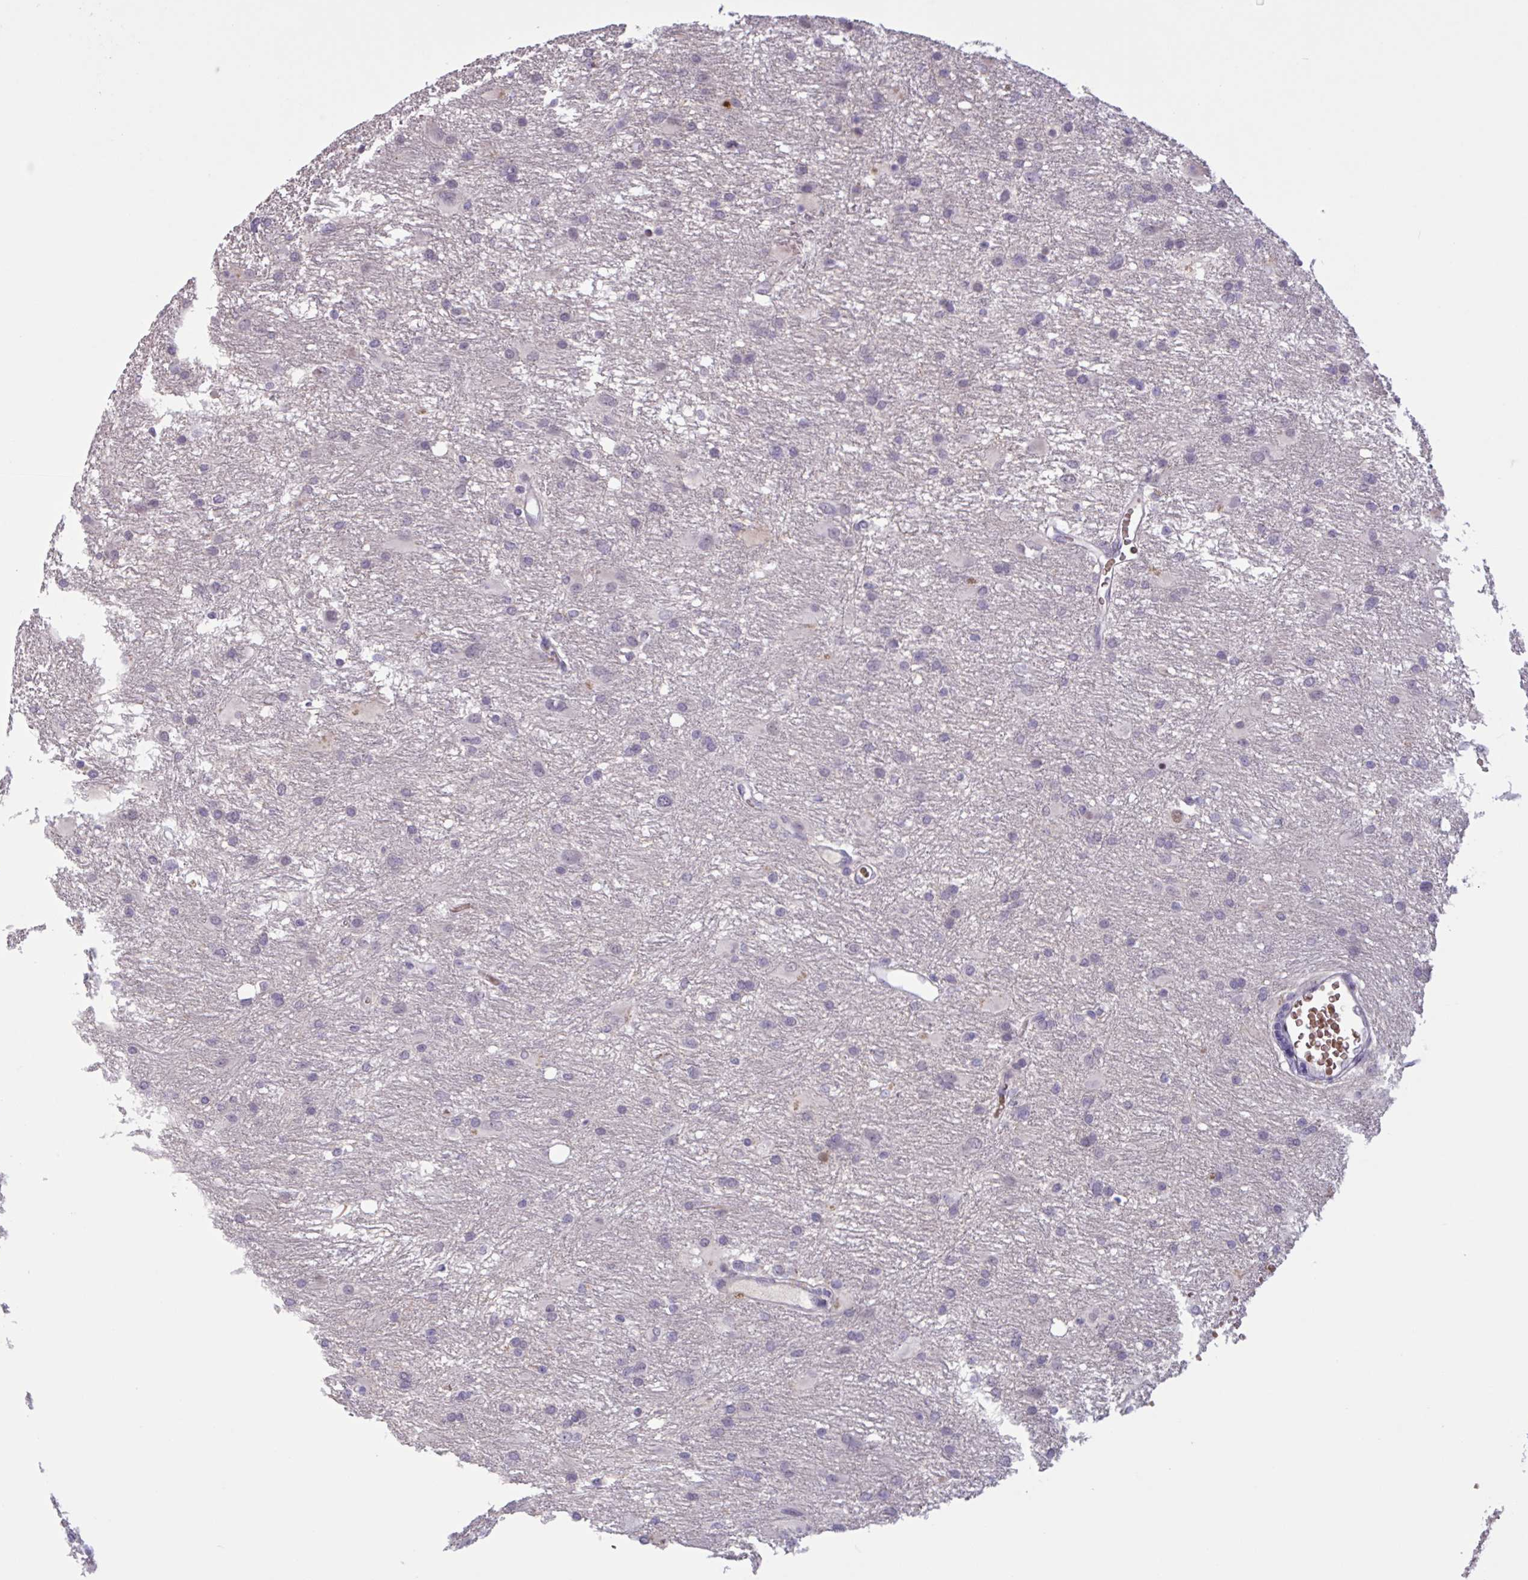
{"staining": {"intensity": "negative", "quantity": "none", "location": "none"}, "tissue": "glioma", "cell_type": "Tumor cells", "image_type": "cancer", "snomed": [{"axis": "morphology", "description": "Glioma, malignant, High grade"}, {"axis": "topography", "description": "Brain"}], "caption": "Immunohistochemistry (IHC) of high-grade glioma (malignant) shows no positivity in tumor cells. The staining is performed using DAB brown chromogen with nuclei counter-stained in using hematoxylin.", "gene": "RFPL4B", "patient": {"sex": "male", "age": 53}}